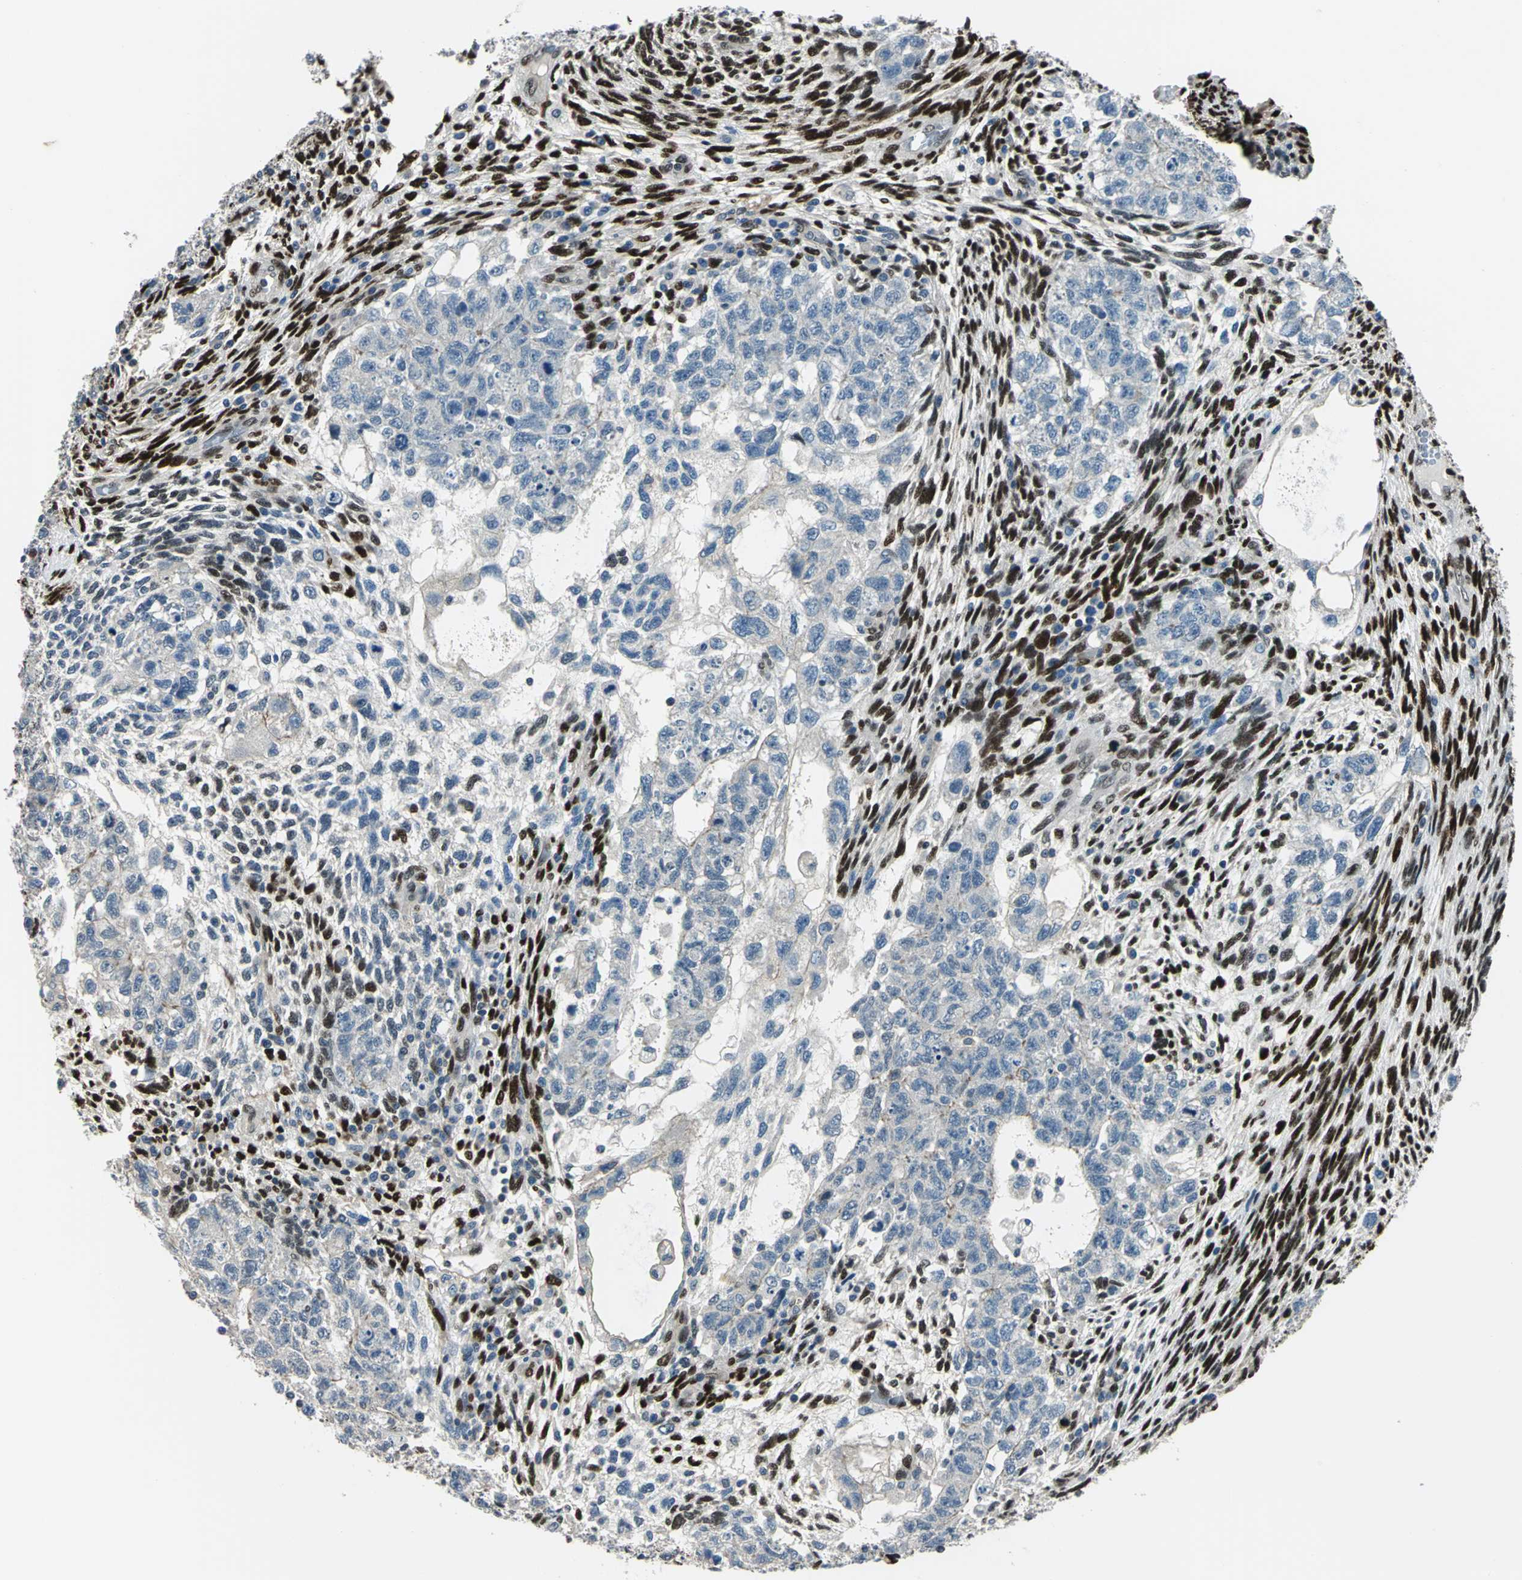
{"staining": {"intensity": "negative", "quantity": "none", "location": "none"}, "tissue": "testis cancer", "cell_type": "Tumor cells", "image_type": "cancer", "snomed": [{"axis": "morphology", "description": "Normal tissue, NOS"}, {"axis": "morphology", "description": "Carcinoma, Embryonal, NOS"}, {"axis": "topography", "description": "Testis"}], "caption": "DAB (3,3'-diaminobenzidine) immunohistochemical staining of testis embryonal carcinoma shows no significant expression in tumor cells.", "gene": "NFIA", "patient": {"sex": "male", "age": 36}}